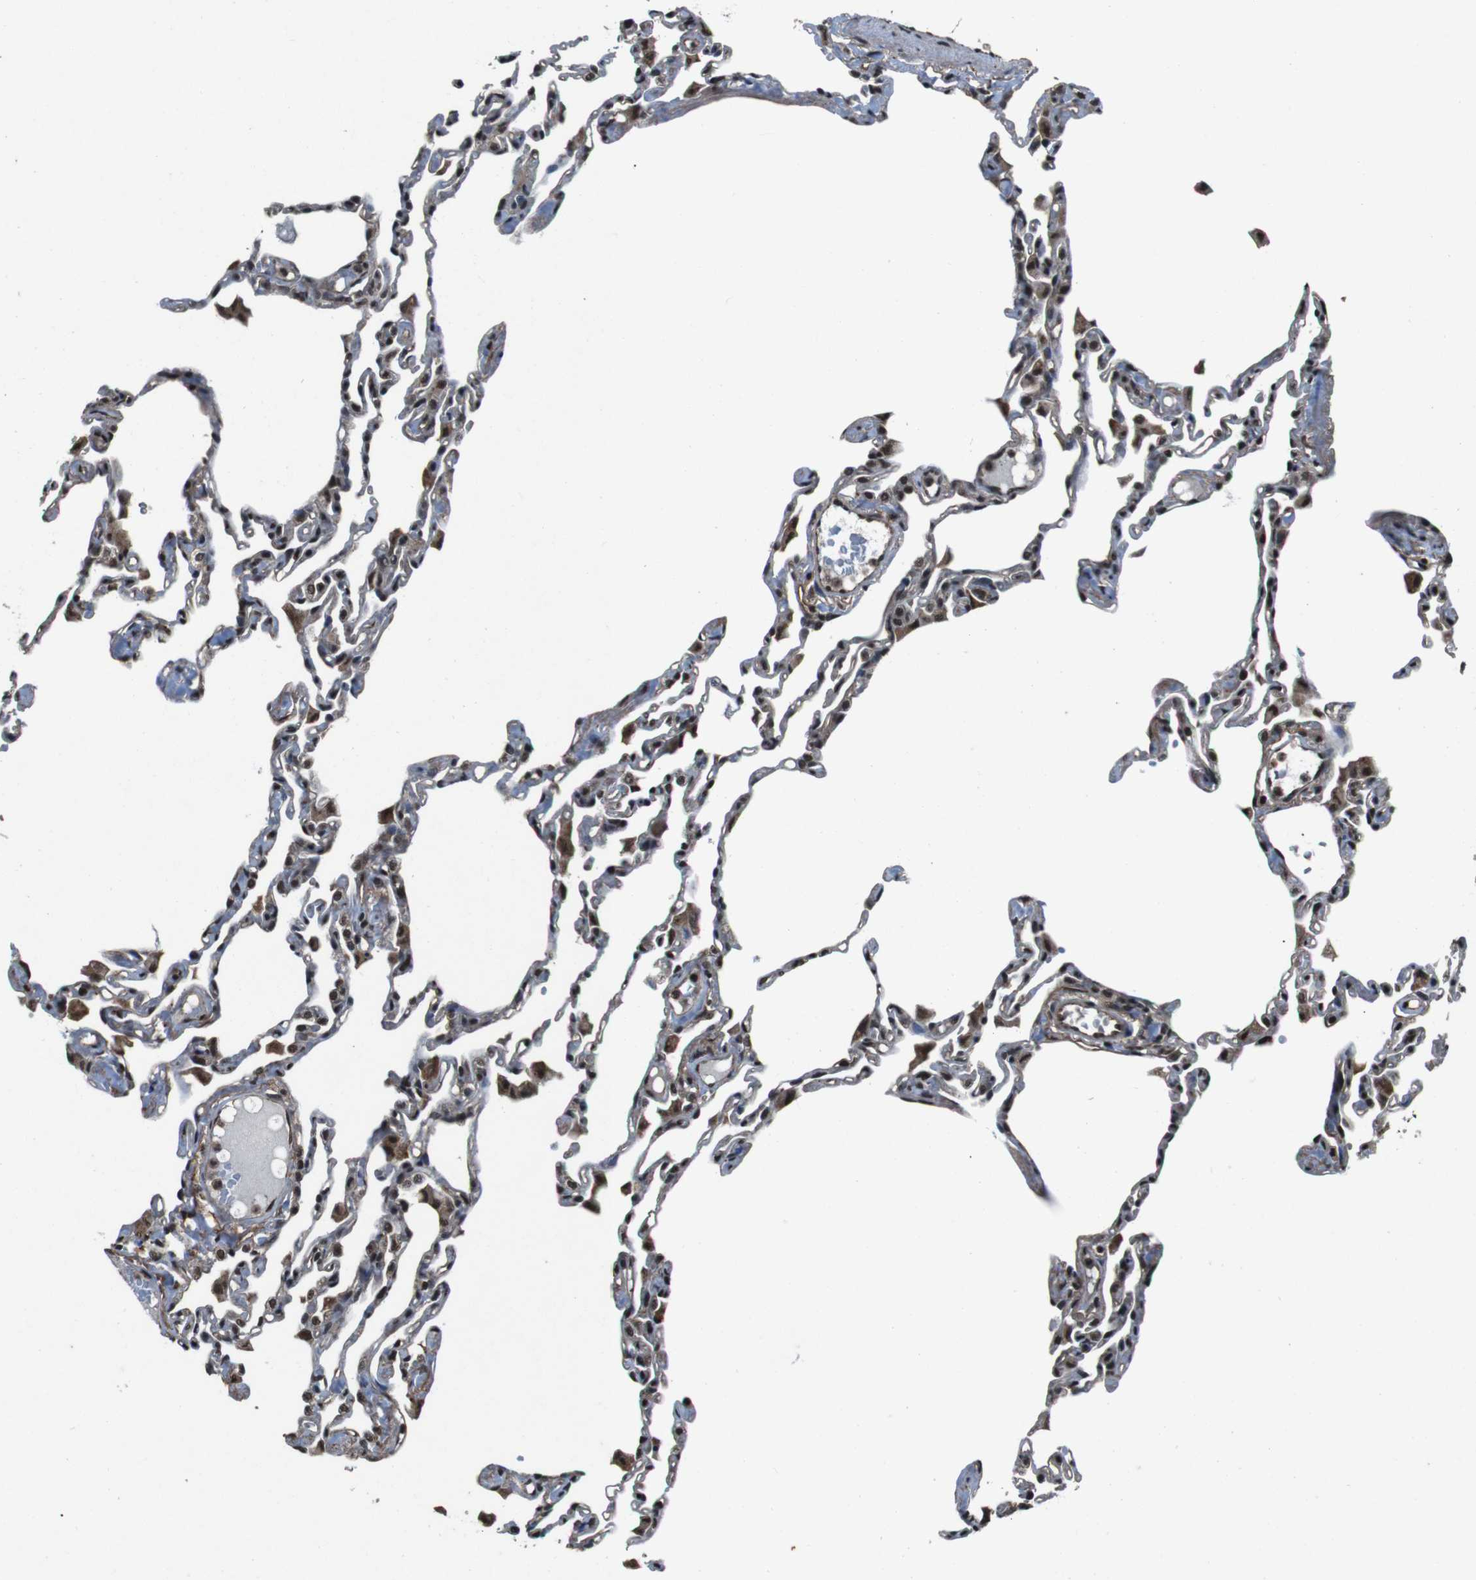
{"staining": {"intensity": "strong", "quantity": ">75%", "location": "nuclear"}, "tissue": "lung", "cell_type": "Alveolar cells", "image_type": "normal", "snomed": [{"axis": "morphology", "description": "Normal tissue, NOS"}, {"axis": "topography", "description": "Lung"}], "caption": "Human lung stained with a brown dye demonstrates strong nuclear positive staining in approximately >75% of alveolar cells.", "gene": "NR4A2", "patient": {"sex": "female", "age": 49}}